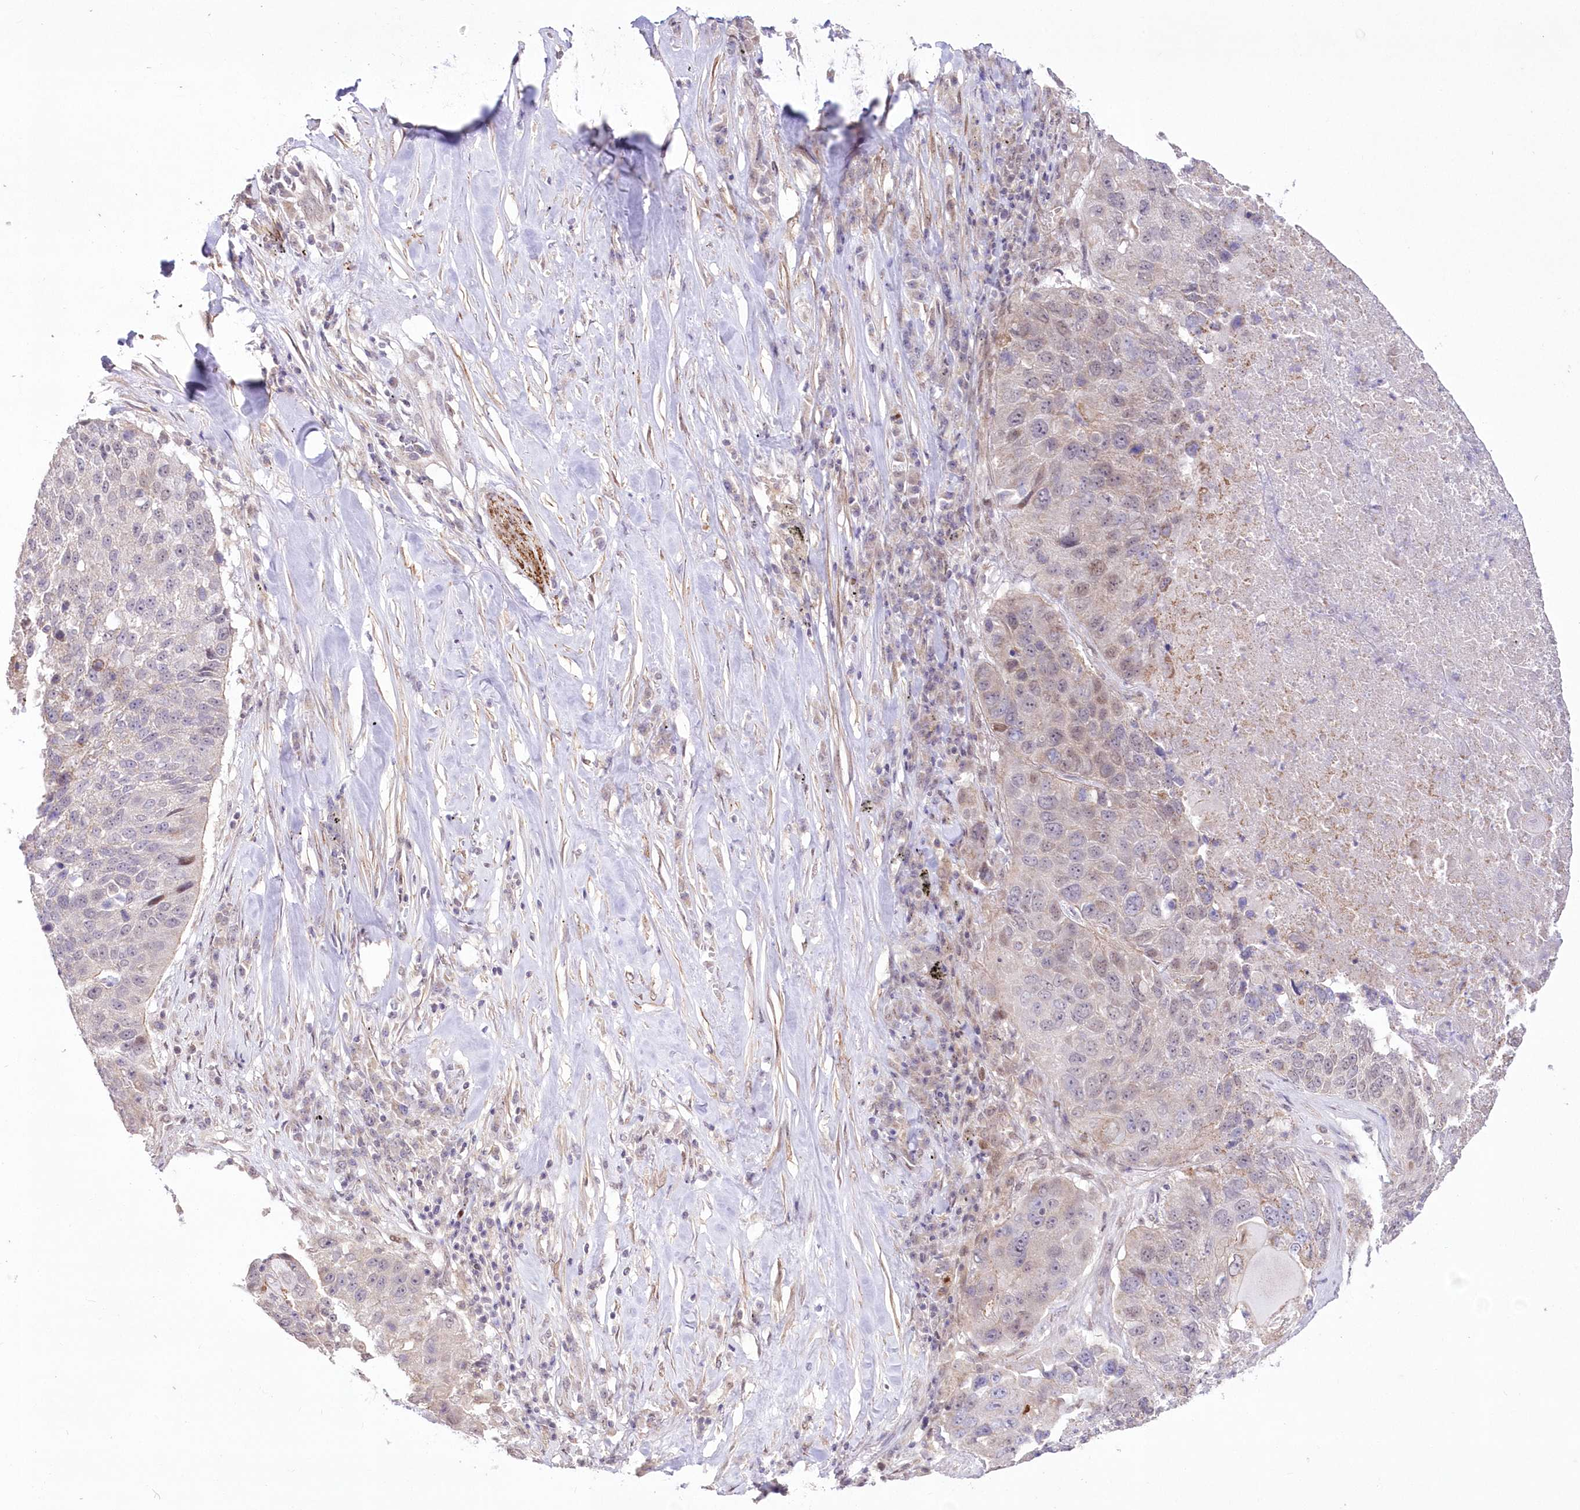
{"staining": {"intensity": "negative", "quantity": "none", "location": "none"}, "tissue": "lung cancer", "cell_type": "Tumor cells", "image_type": "cancer", "snomed": [{"axis": "morphology", "description": "Squamous cell carcinoma, NOS"}, {"axis": "topography", "description": "Lung"}], "caption": "This is an immunohistochemistry (IHC) image of human lung squamous cell carcinoma. There is no staining in tumor cells.", "gene": "FAM241B", "patient": {"sex": "male", "age": 61}}